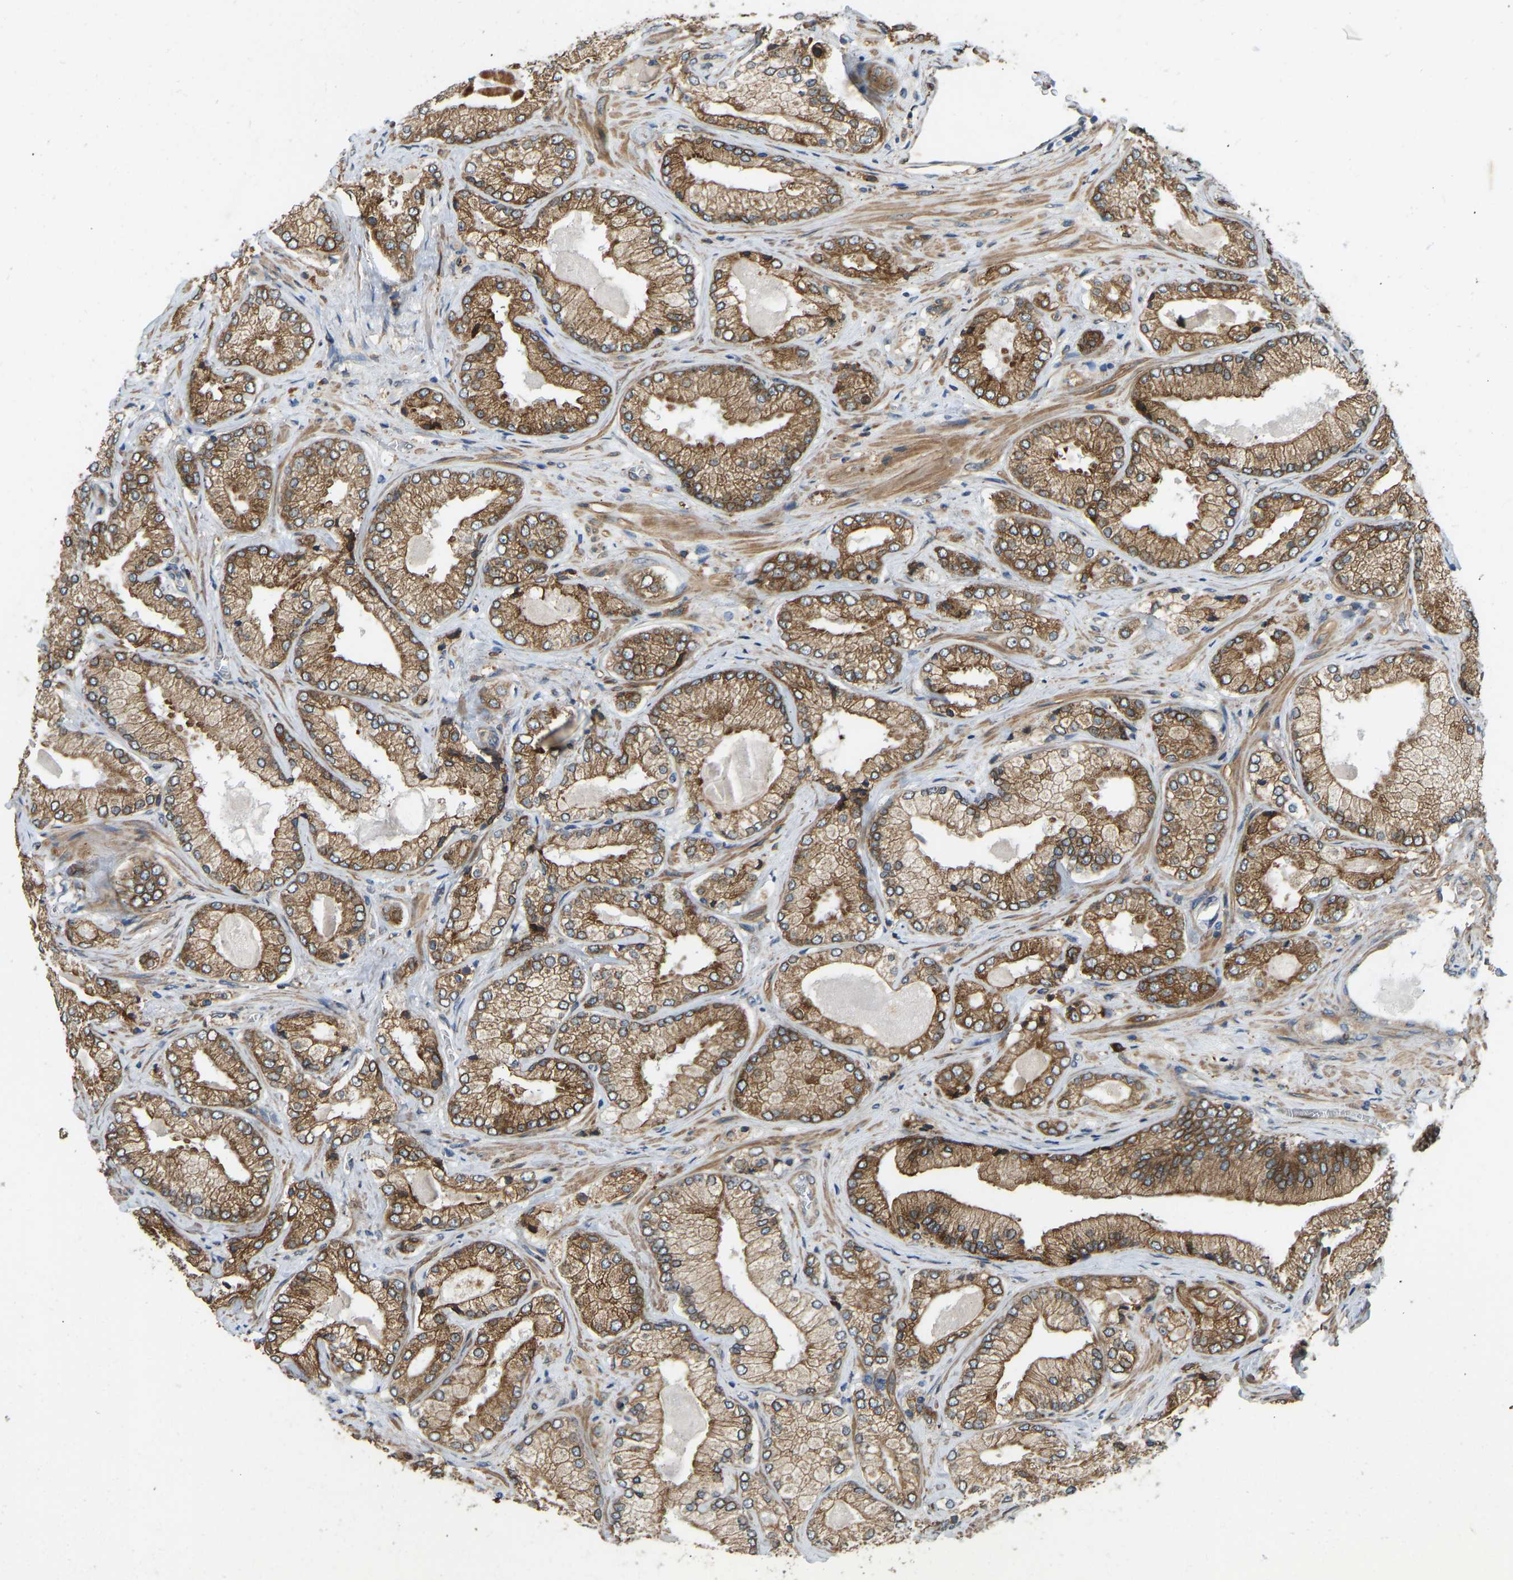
{"staining": {"intensity": "moderate", "quantity": ">75%", "location": "cytoplasmic/membranous"}, "tissue": "prostate cancer", "cell_type": "Tumor cells", "image_type": "cancer", "snomed": [{"axis": "morphology", "description": "Adenocarcinoma, Low grade"}, {"axis": "topography", "description": "Prostate"}], "caption": "Brown immunohistochemical staining in prostate cancer reveals moderate cytoplasmic/membranous staining in about >75% of tumor cells. The staining is performed using DAB brown chromogen to label protein expression. The nuclei are counter-stained blue using hematoxylin.", "gene": "OS9", "patient": {"sex": "male", "age": 65}}